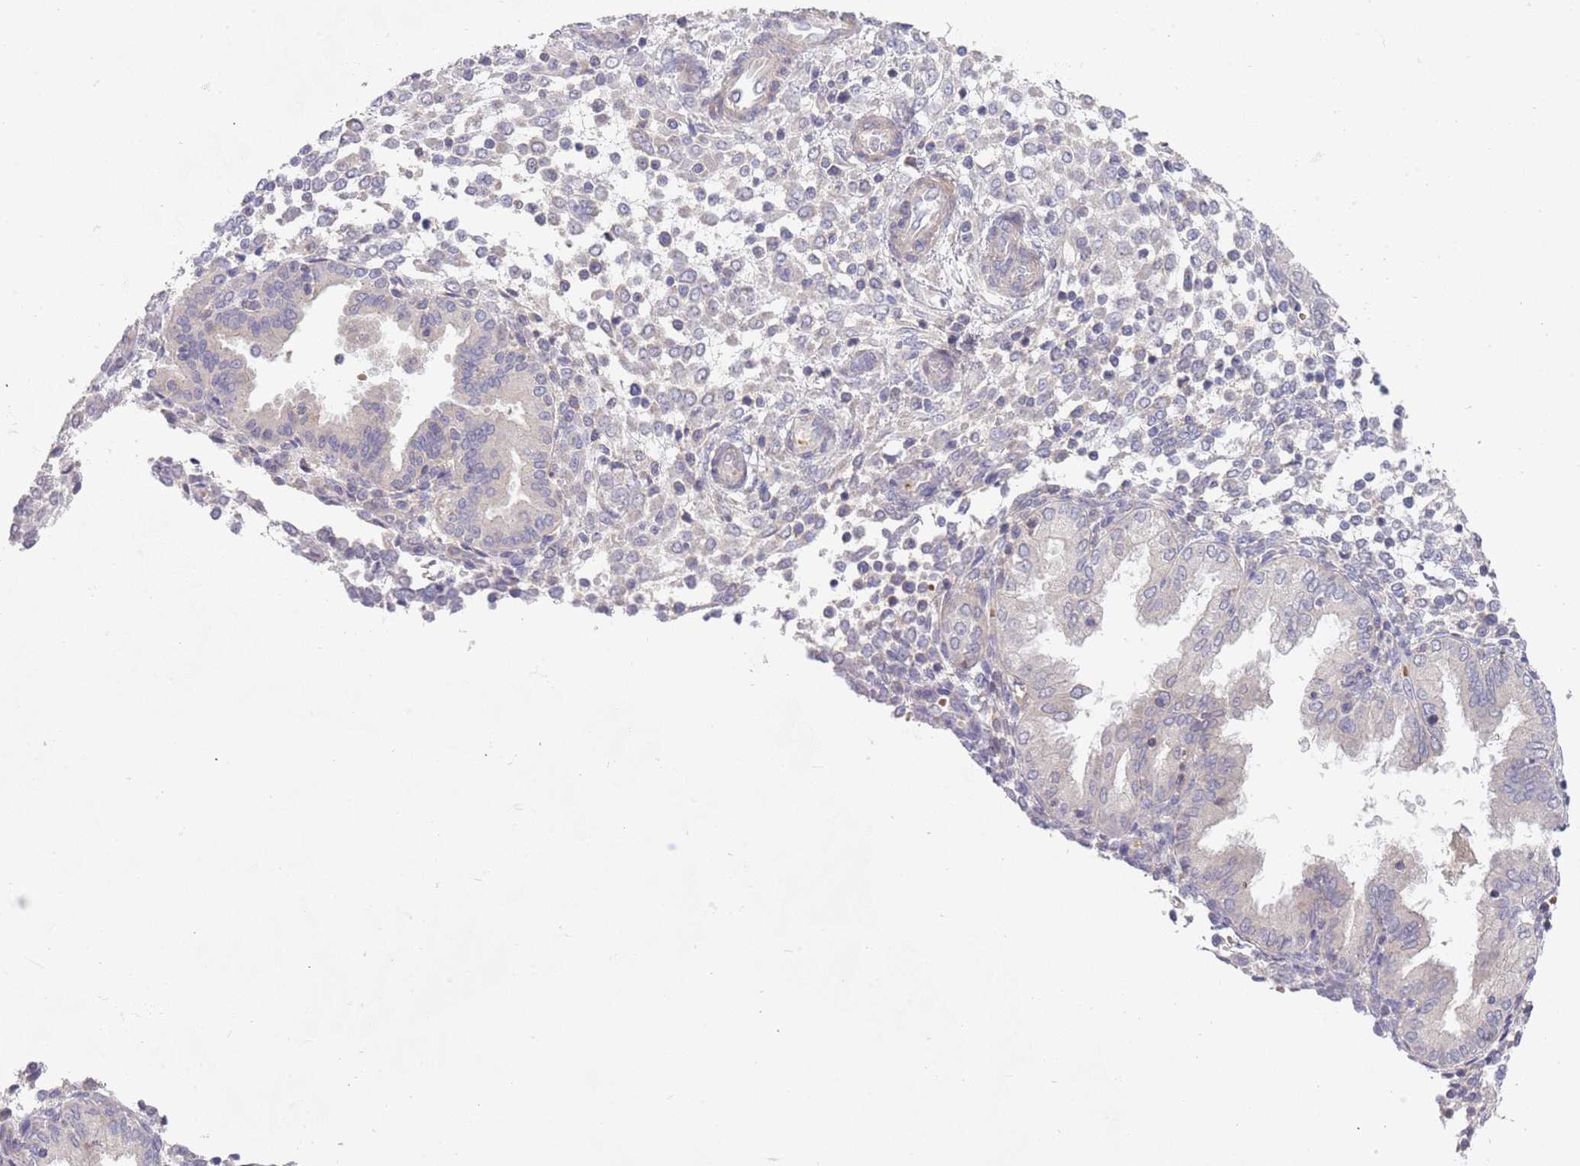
{"staining": {"intensity": "negative", "quantity": "none", "location": "none"}, "tissue": "endometrium", "cell_type": "Cells in endometrial stroma", "image_type": "normal", "snomed": [{"axis": "morphology", "description": "Normal tissue, NOS"}, {"axis": "topography", "description": "Endometrium"}], "caption": "The image reveals no staining of cells in endometrial stroma in unremarkable endometrium.", "gene": "PRAC1", "patient": {"sex": "female", "age": 53}}